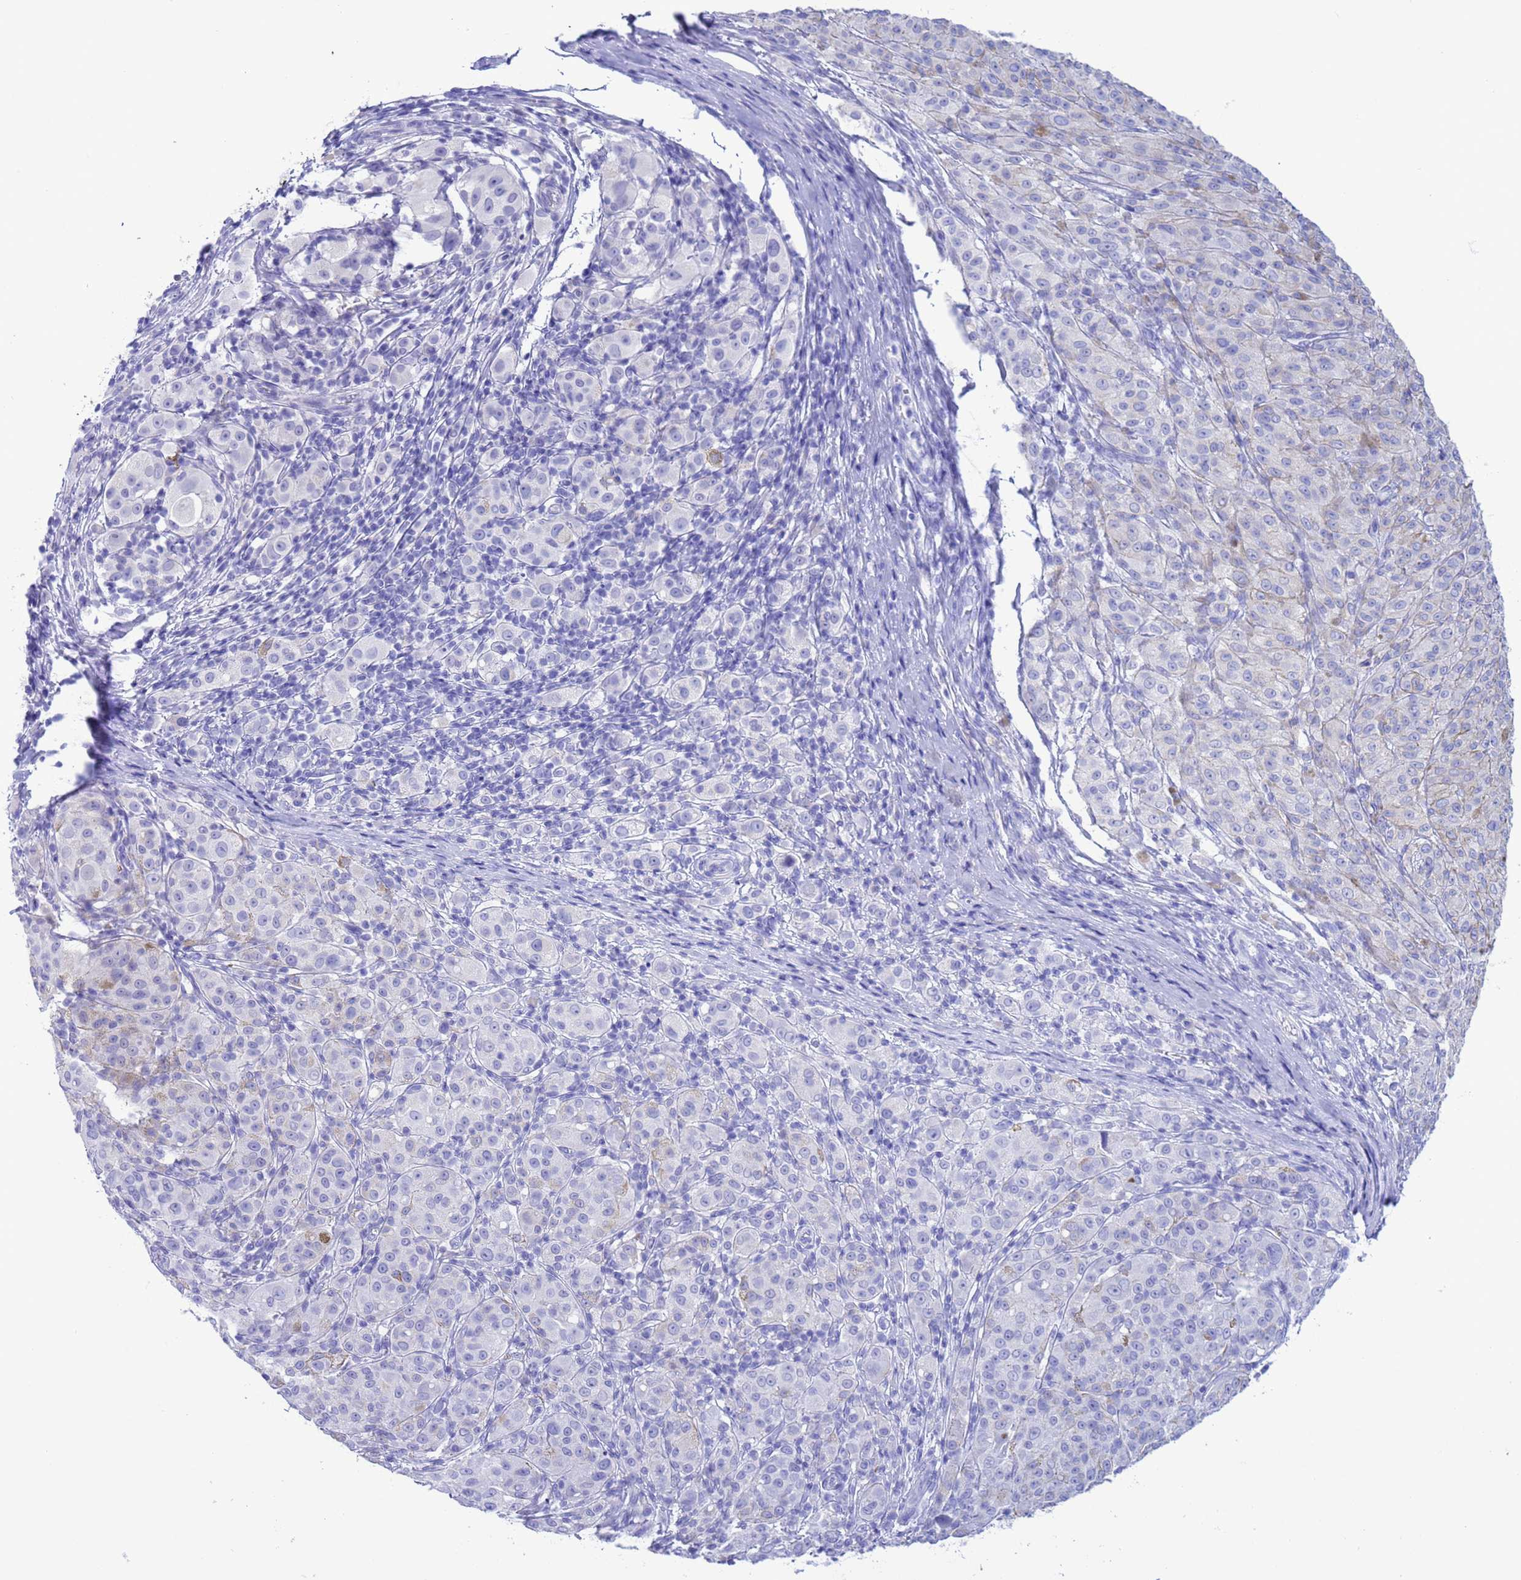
{"staining": {"intensity": "negative", "quantity": "none", "location": "none"}, "tissue": "melanoma", "cell_type": "Tumor cells", "image_type": "cancer", "snomed": [{"axis": "morphology", "description": "Malignant melanoma, NOS"}, {"axis": "topography", "description": "Skin"}], "caption": "This is an immunohistochemistry micrograph of melanoma. There is no expression in tumor cells.", "gene": "GSTM1", "patient": {"sex": "female", "age": 52}}